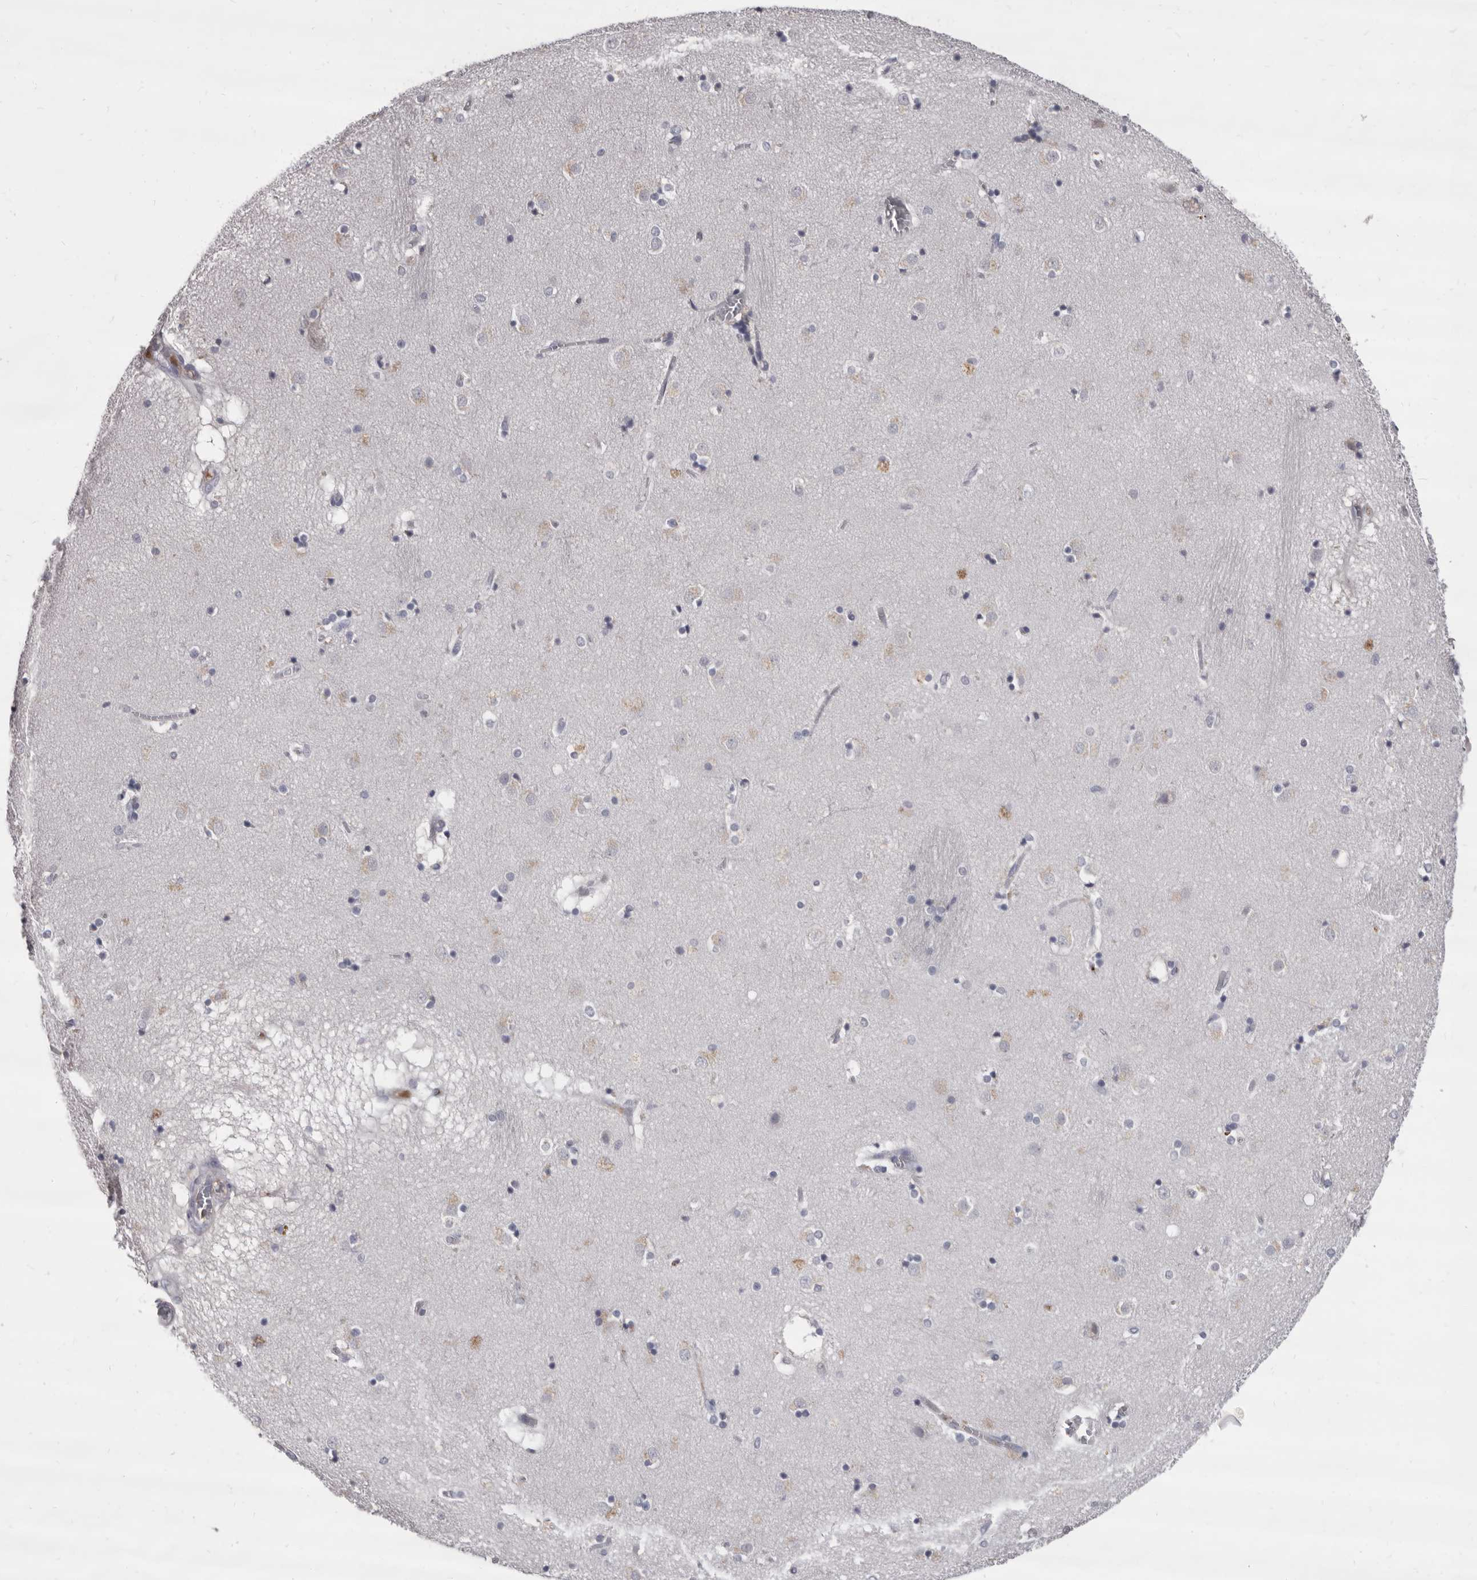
{"staining": {"intensity": "negative", "quantity": "none", "location": "none"}, "tissue": "caudate", "cell_type": "Glial cells", "image_type": "normal", "snomed": [{"axis": "morphology", "description": "Normal tissue, NOS"}, {"axis": "topography", "description": "Lateral ventricle wall"}], "caption": "This is an immunohistochemistry (IHC) image of unremarkable human caudate. There is no positivity in glial cells.", "gene": "GZMH", "patient": {"sex": "male", "age": 70}}